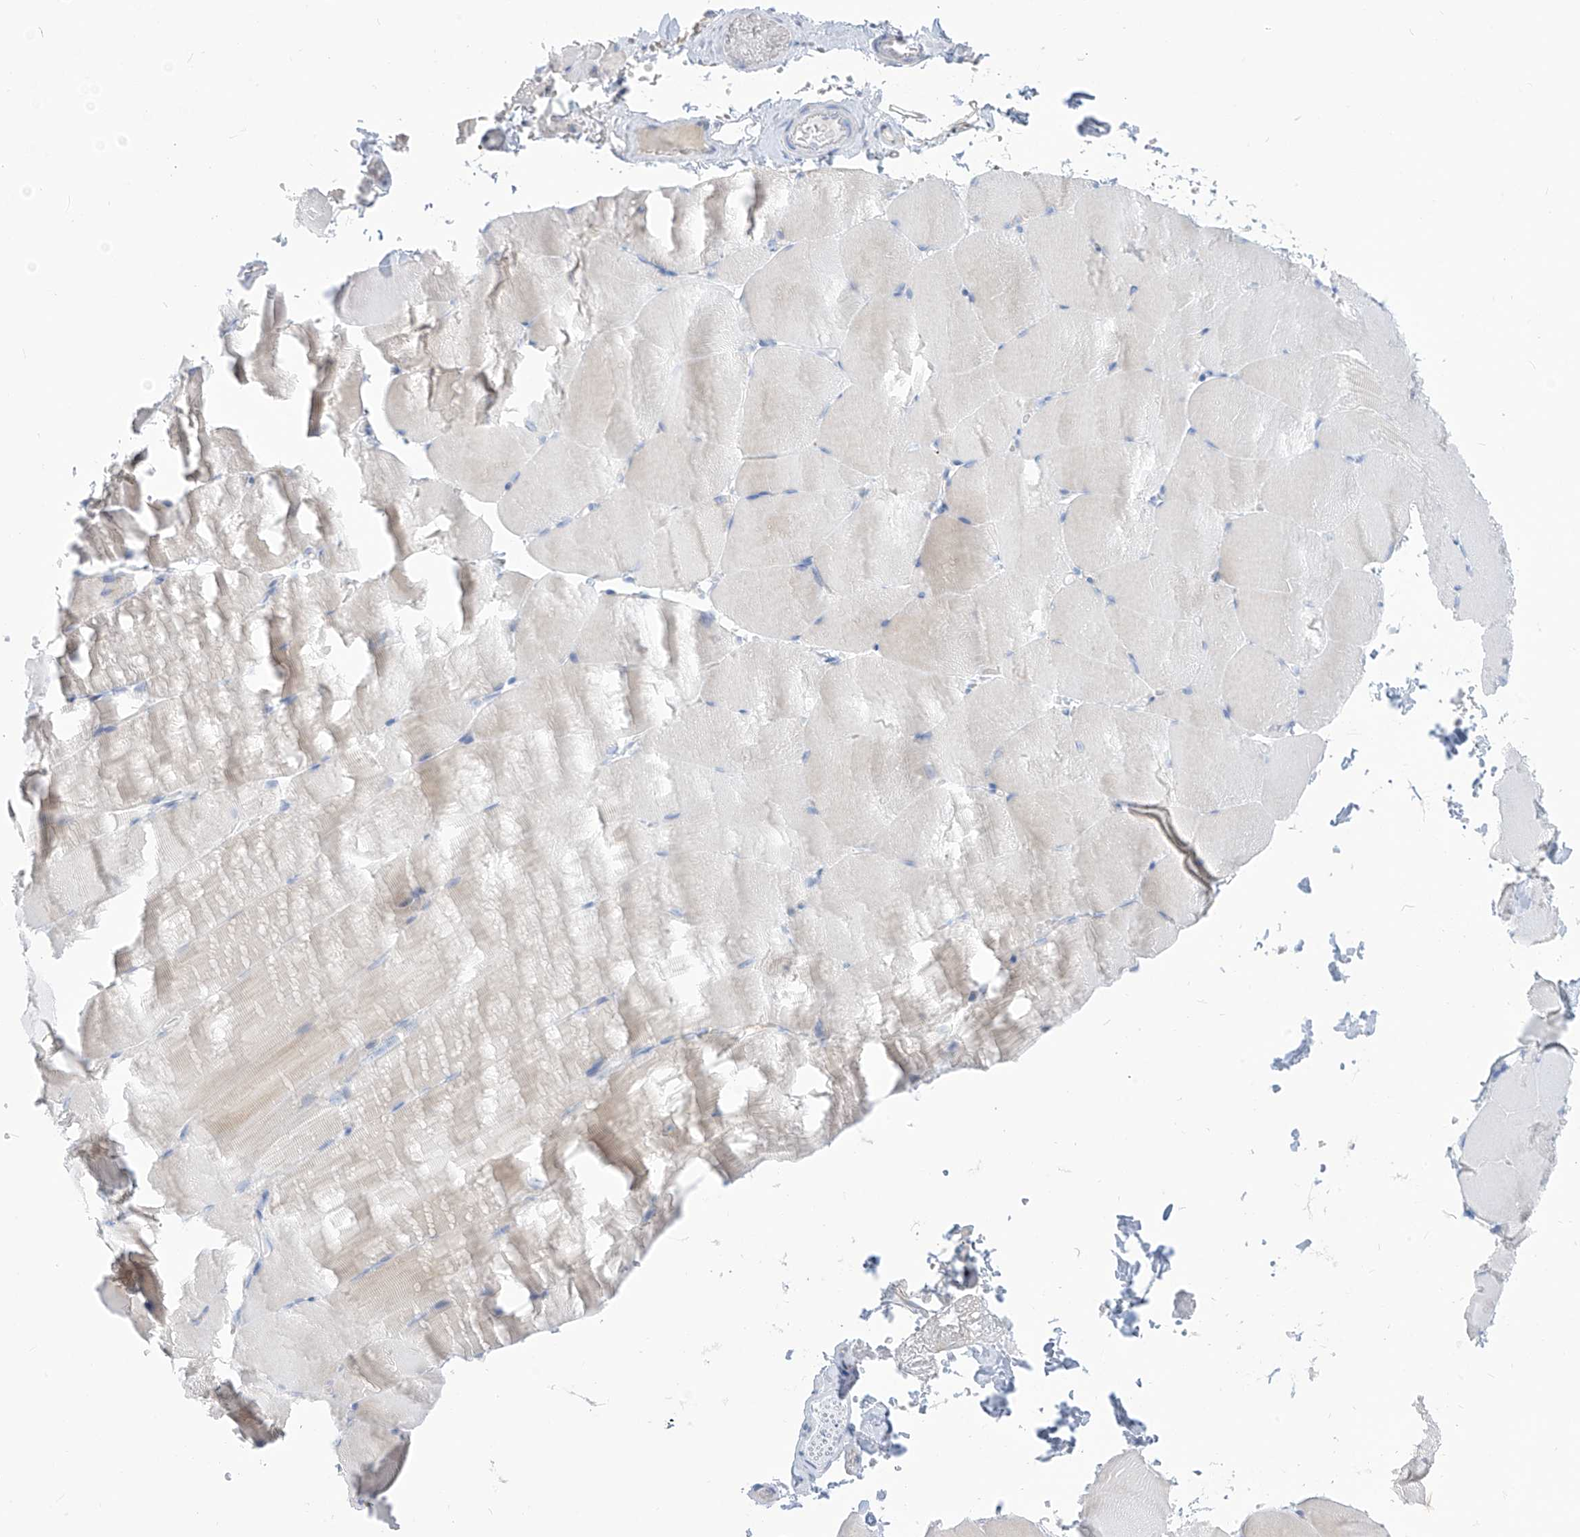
{"staining": {"intensity": "negative", "quantity": "none", "location": "none"}, "tissue": "skeletal muscle", "cell_type": "Myocytes", "image_type": "normal", "snomed": [{"axis": "morphology", "description": "Normal tissue, NOS"}, {"axis": "topography", "description": "Skeletal muscle"}, {"axis": "topography", "description": "Parathyroid gland"}], "caption": "The micrograph reveals no significant staining in myocytes of skeletal muscle.", "gene": "ZNF404", "patient": {"sex": "female", "age": 37}}